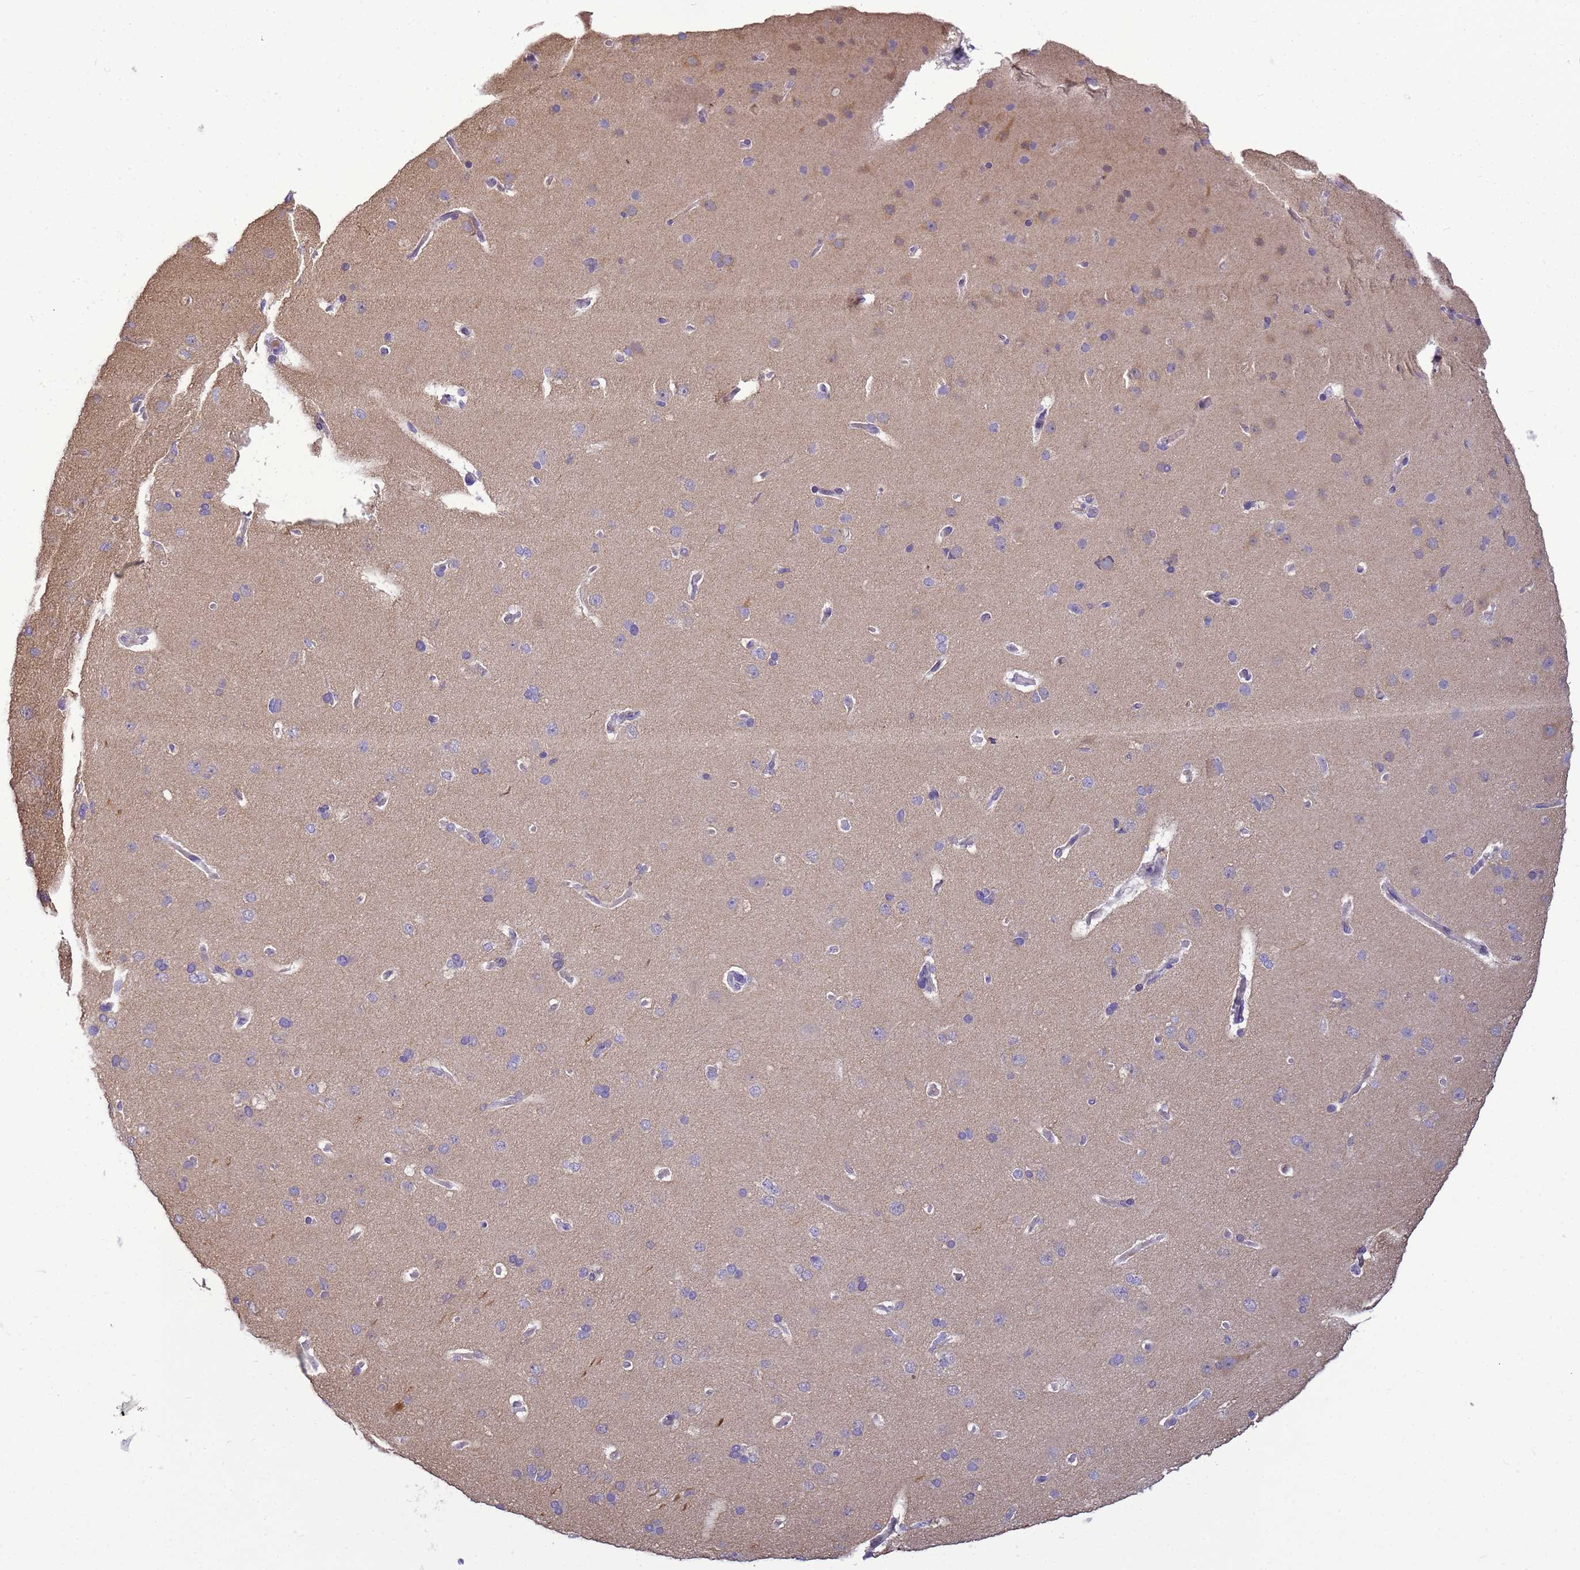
{"staining": {"intensity": "negative", "quantity": "none", "location": "none"}, "tissue": "cerebral cortex", "cell_type": "Endothelial cells", "image_type": "normal", "snomed": [{"axis": "morphology", "description": "Normal tissue, NOS"}, {"axis": "topography", "description": "Cerebral cortex"}], "caption": "Immunohistochemistry (IHC) of unremarkable cerebral cortex exhibits no staining in endothelial cells.", "gene": "TMEM74B", "patient": {"sex": "male", "age": 62}}